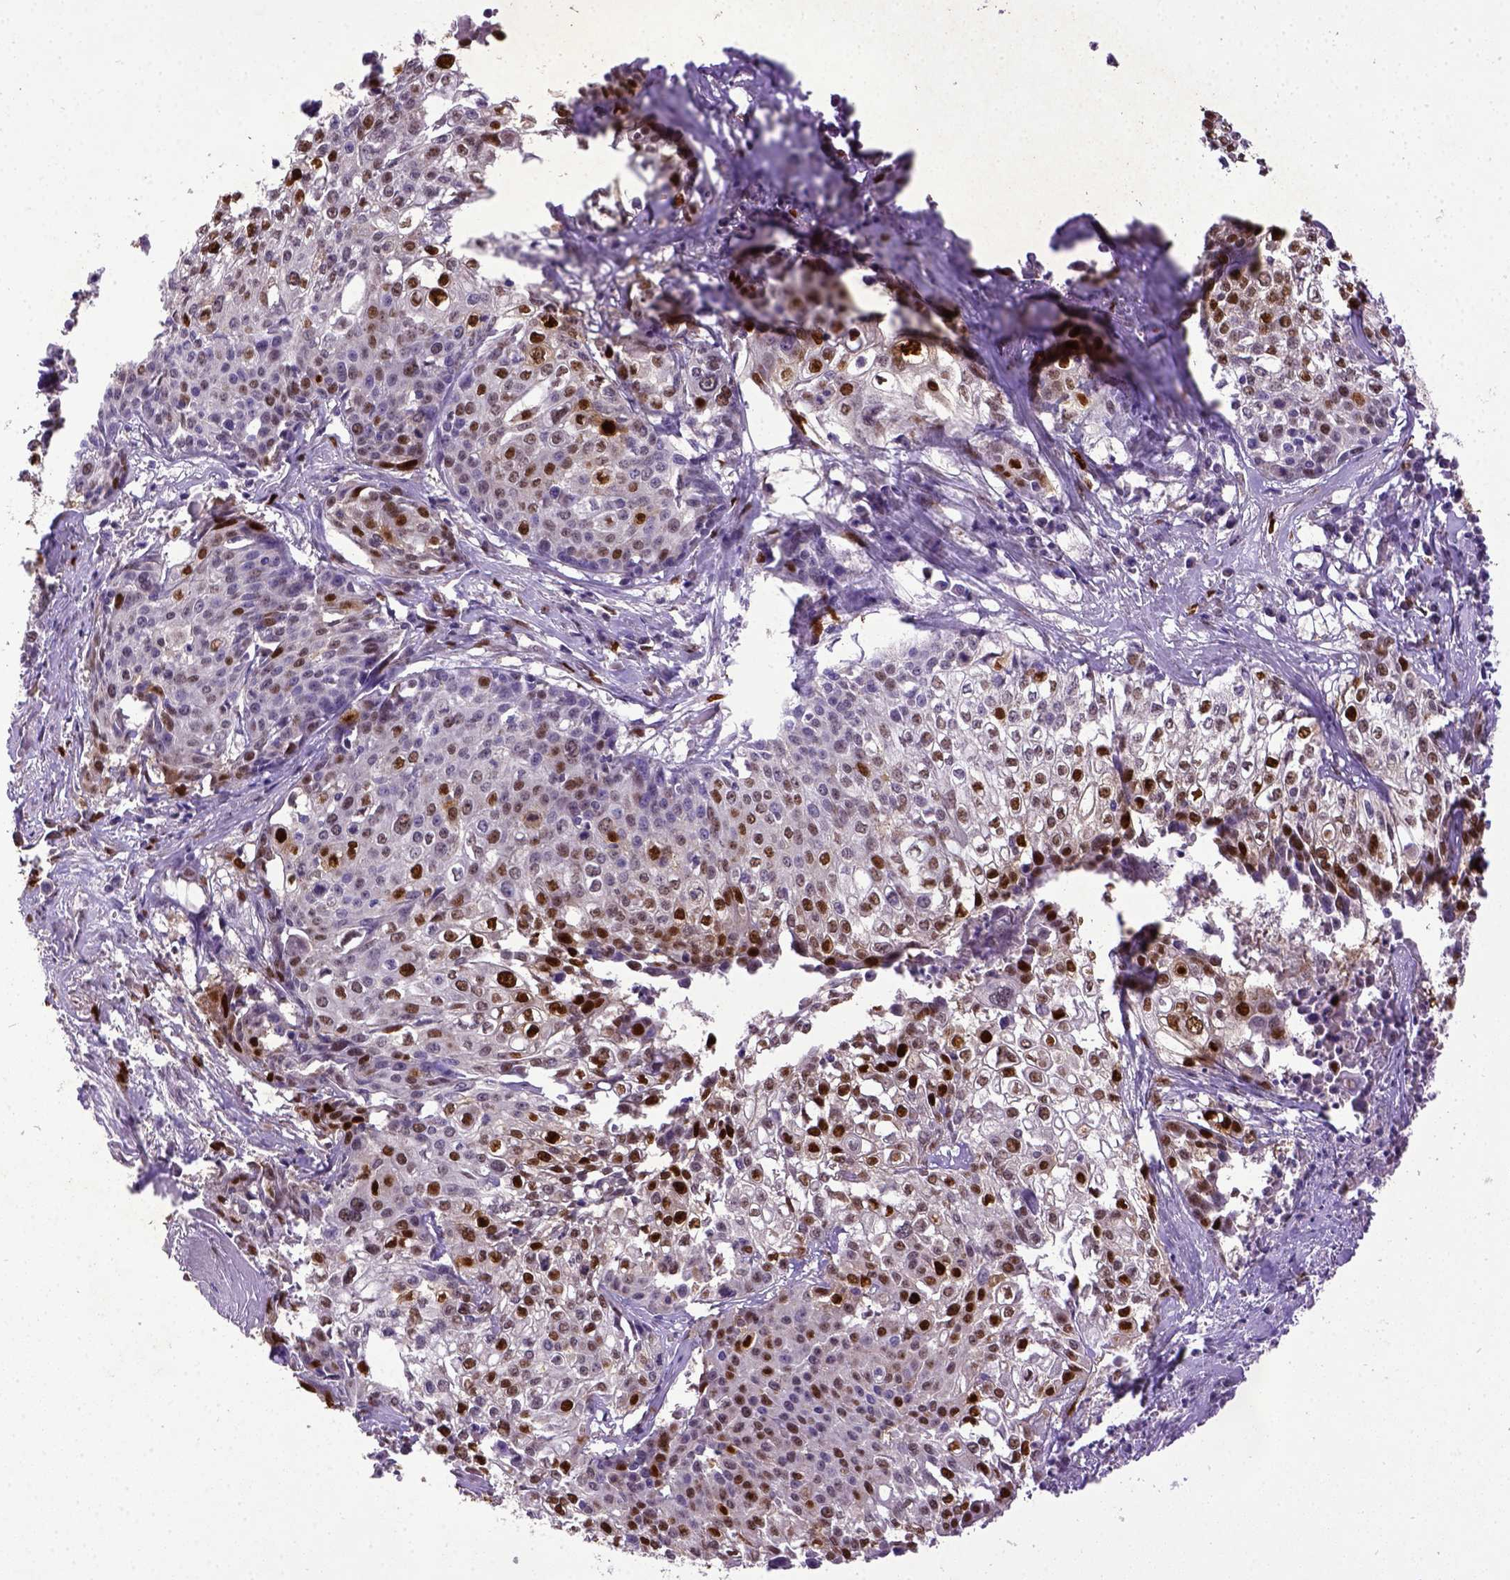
{"staining": {"intensity": "strong", "quantity": "25%-75%", "location": "nuclear"}, "tissue": "cervical cancer", "cell_type": "Tumor cells", "image_type": "cancer", "snomed": [{"axis": "morphology", "description": "Squamous cell carcinoma, NOS"}, {"axis": "topography", "description": "Cervix"}], "caption": "Strong nuclear protein positivity is seen in approximately 25%-75% of tumor cells in cervical squamous cell carcinoma.", "gene": "CDKN1A", "patient": {"sex": "female", "age": 39}}